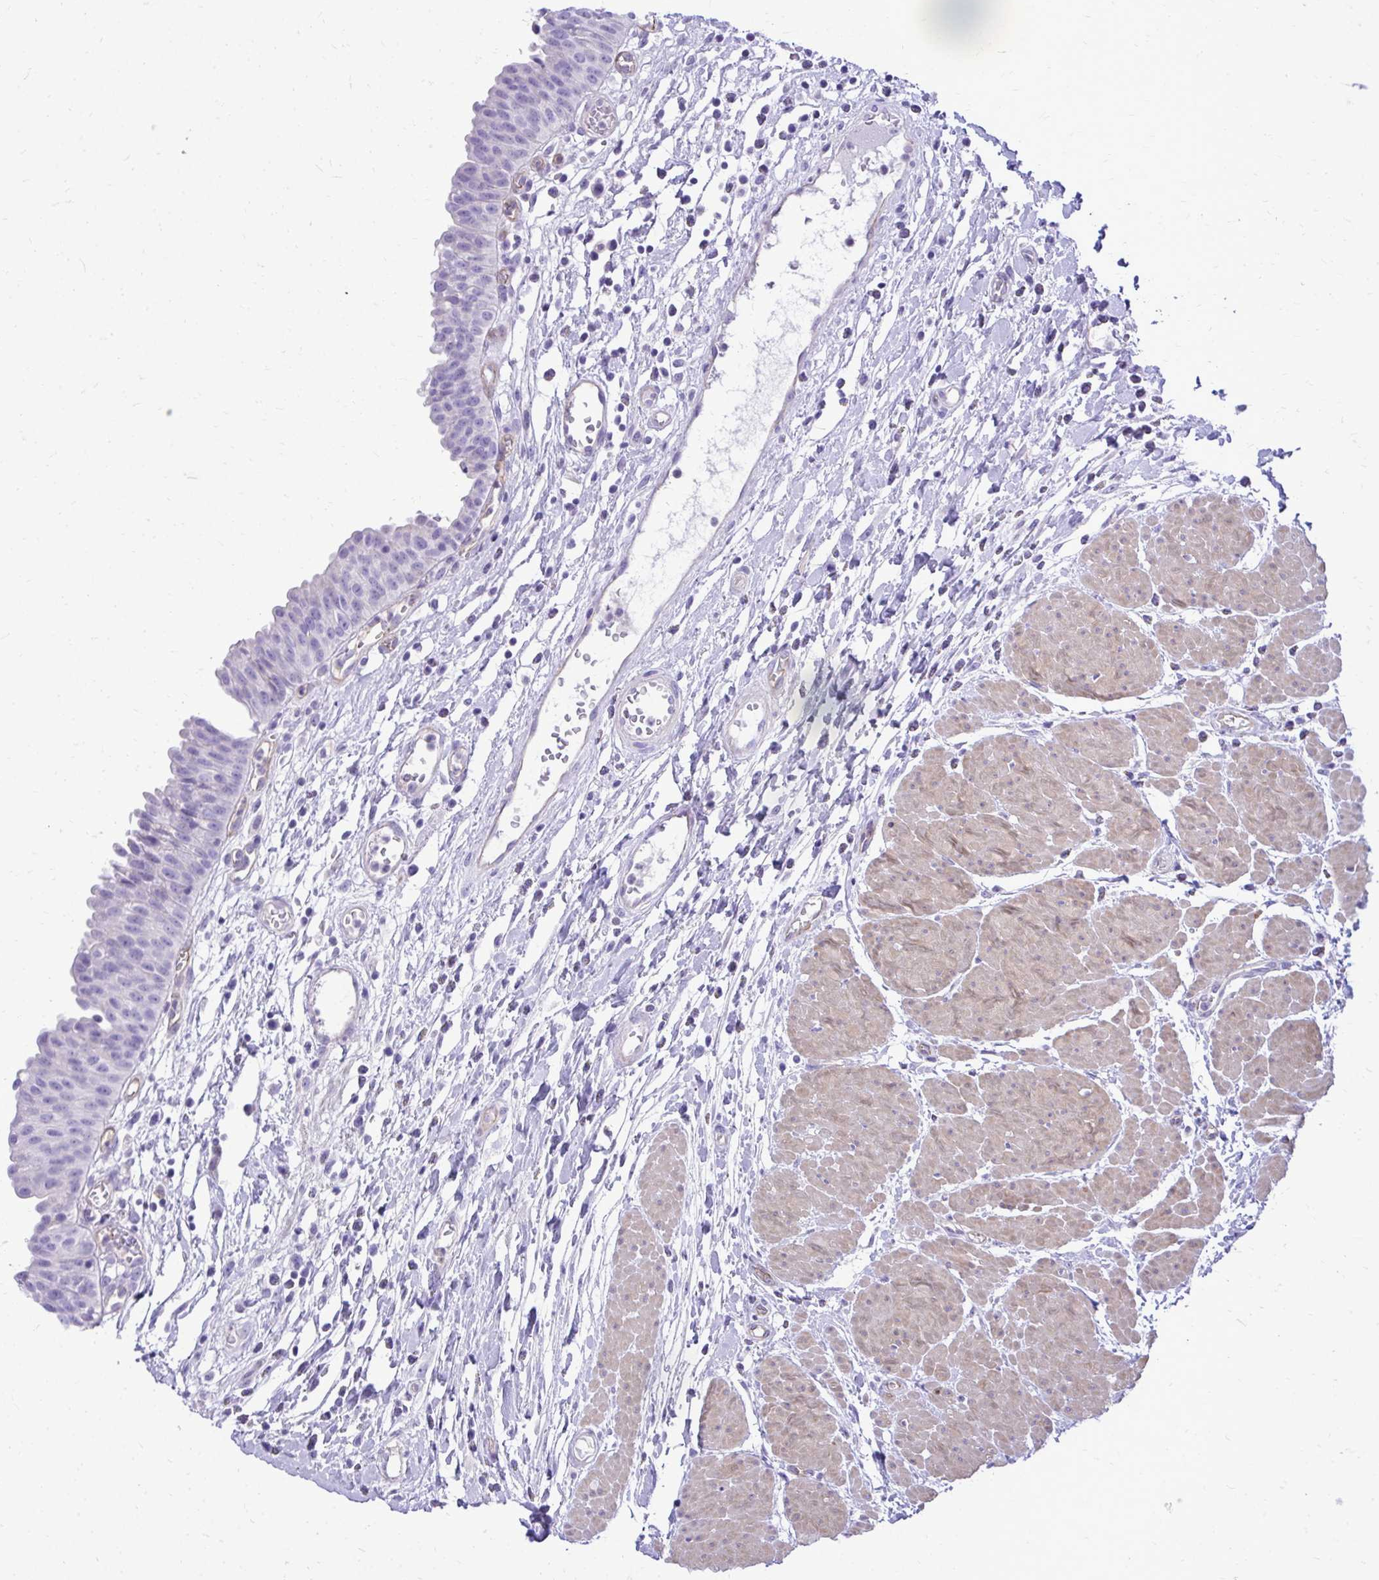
{"staining": {"intensity": "negative", "quantity": "none", "location": "none"}, "tissue": "urinary bladder", "cell_type": "Urothelial cells", "image_type": "normal", "snomed": [{"axis": "morphology", "description": "Normal tissue, NOS"}, {"axis": "topography", "description": "Urinary bladder"}], "caption": "Immunohistochemistry (IHC) histopathology image of unremarkable urinary bladder stained for a protein (brown), which displays no positivity in urothelial cells. Nuclei are stained in blue.", "gene": "PELI3", "patient": {"sex": "male", "age": 64}}